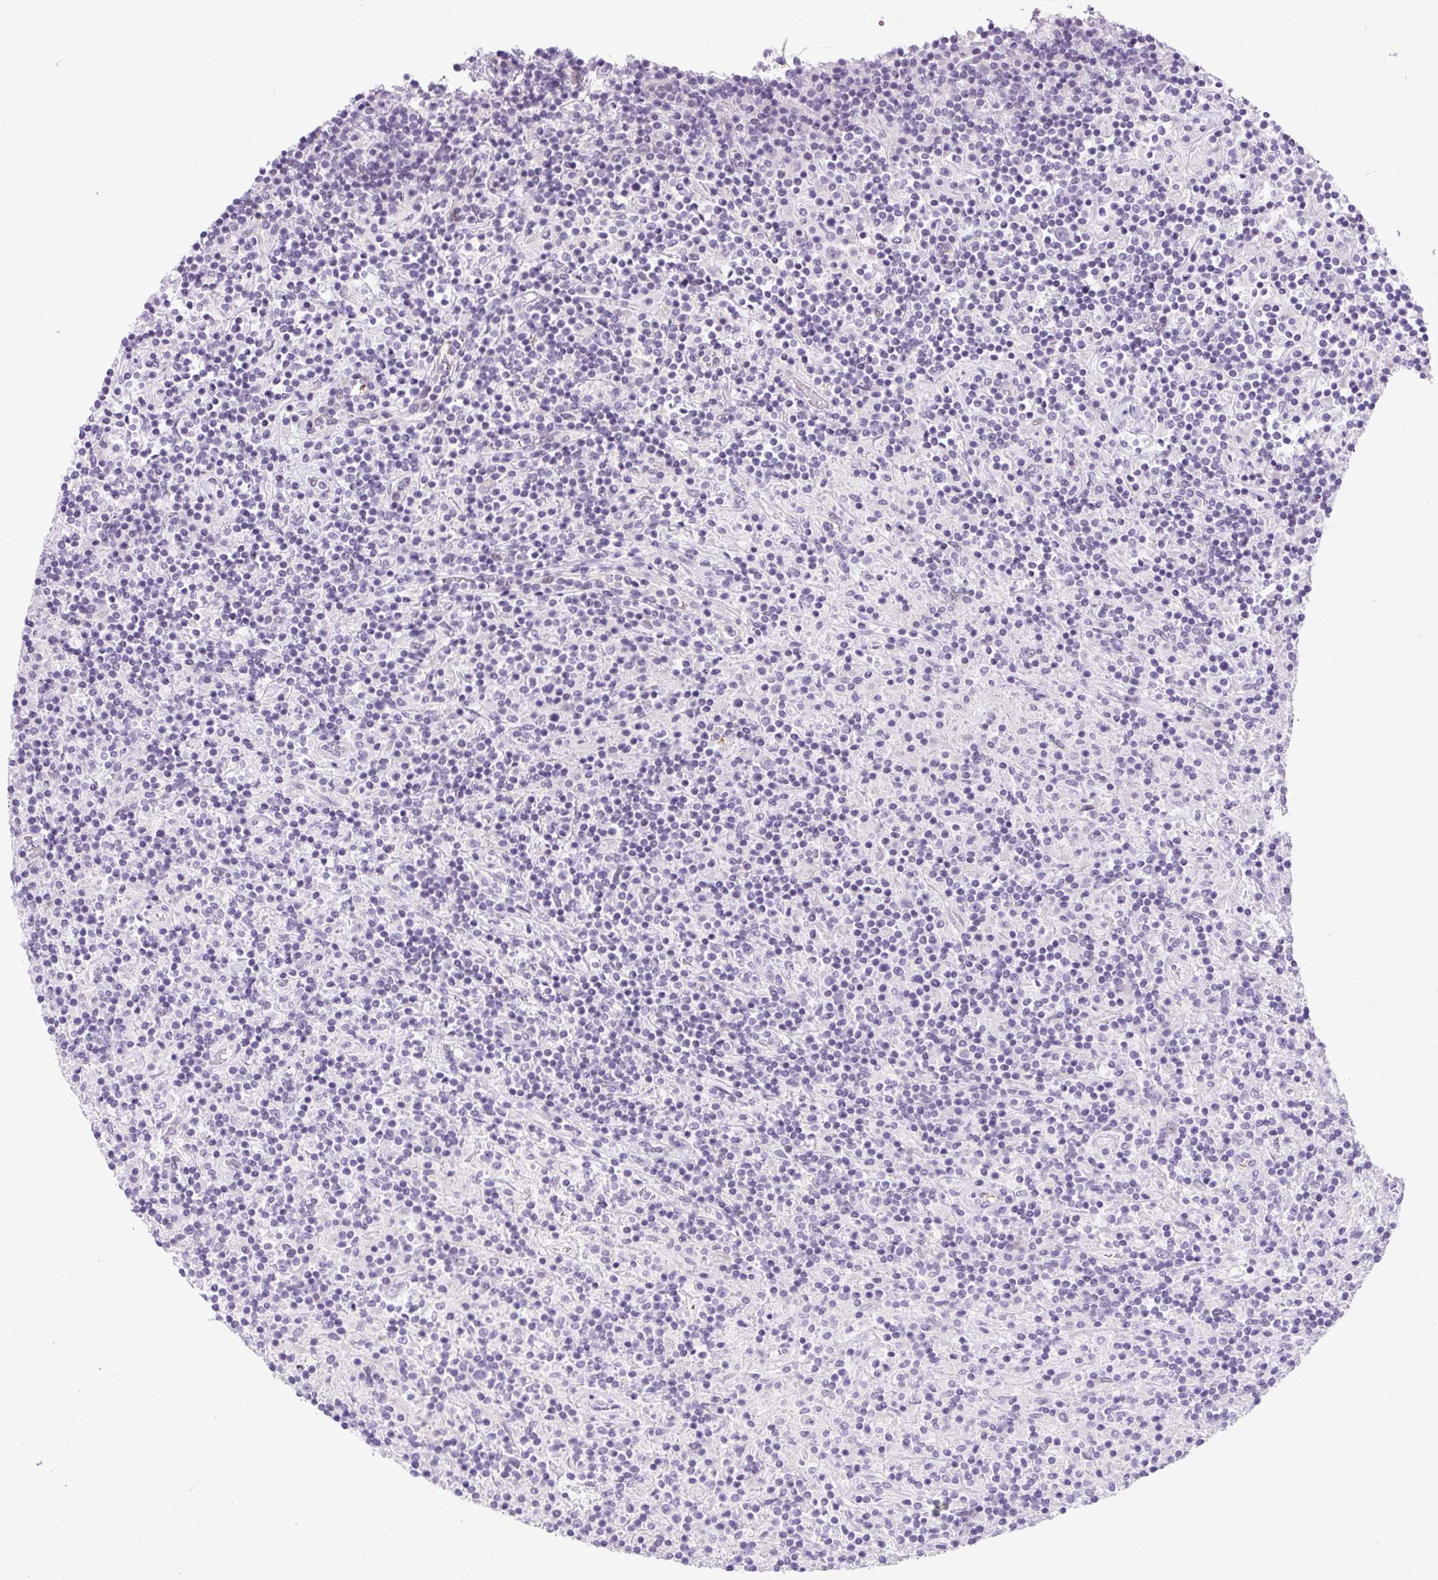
{"staining": {"intensity": "negative", "quantity": "none", "location": "none"}, "tissue": "lymphoma", "cell_type": "Tumor cells", "image_type": "cancer", "snomed": [{"axis": "morphology", "description": "Hodgkin's disease, NOS"}, {"axis": "topography", "description": "Lymph node"}], "caption": "Immunohistochemistry photomicrograph of neoplastic tissue: human lymphoma stained with DAB (3,3'-diaminobenzidine) exhibits no significant protein expression in tumor cells.", "gene": "RHBDD2", "patient": {"sex": "male", "age": 70}}